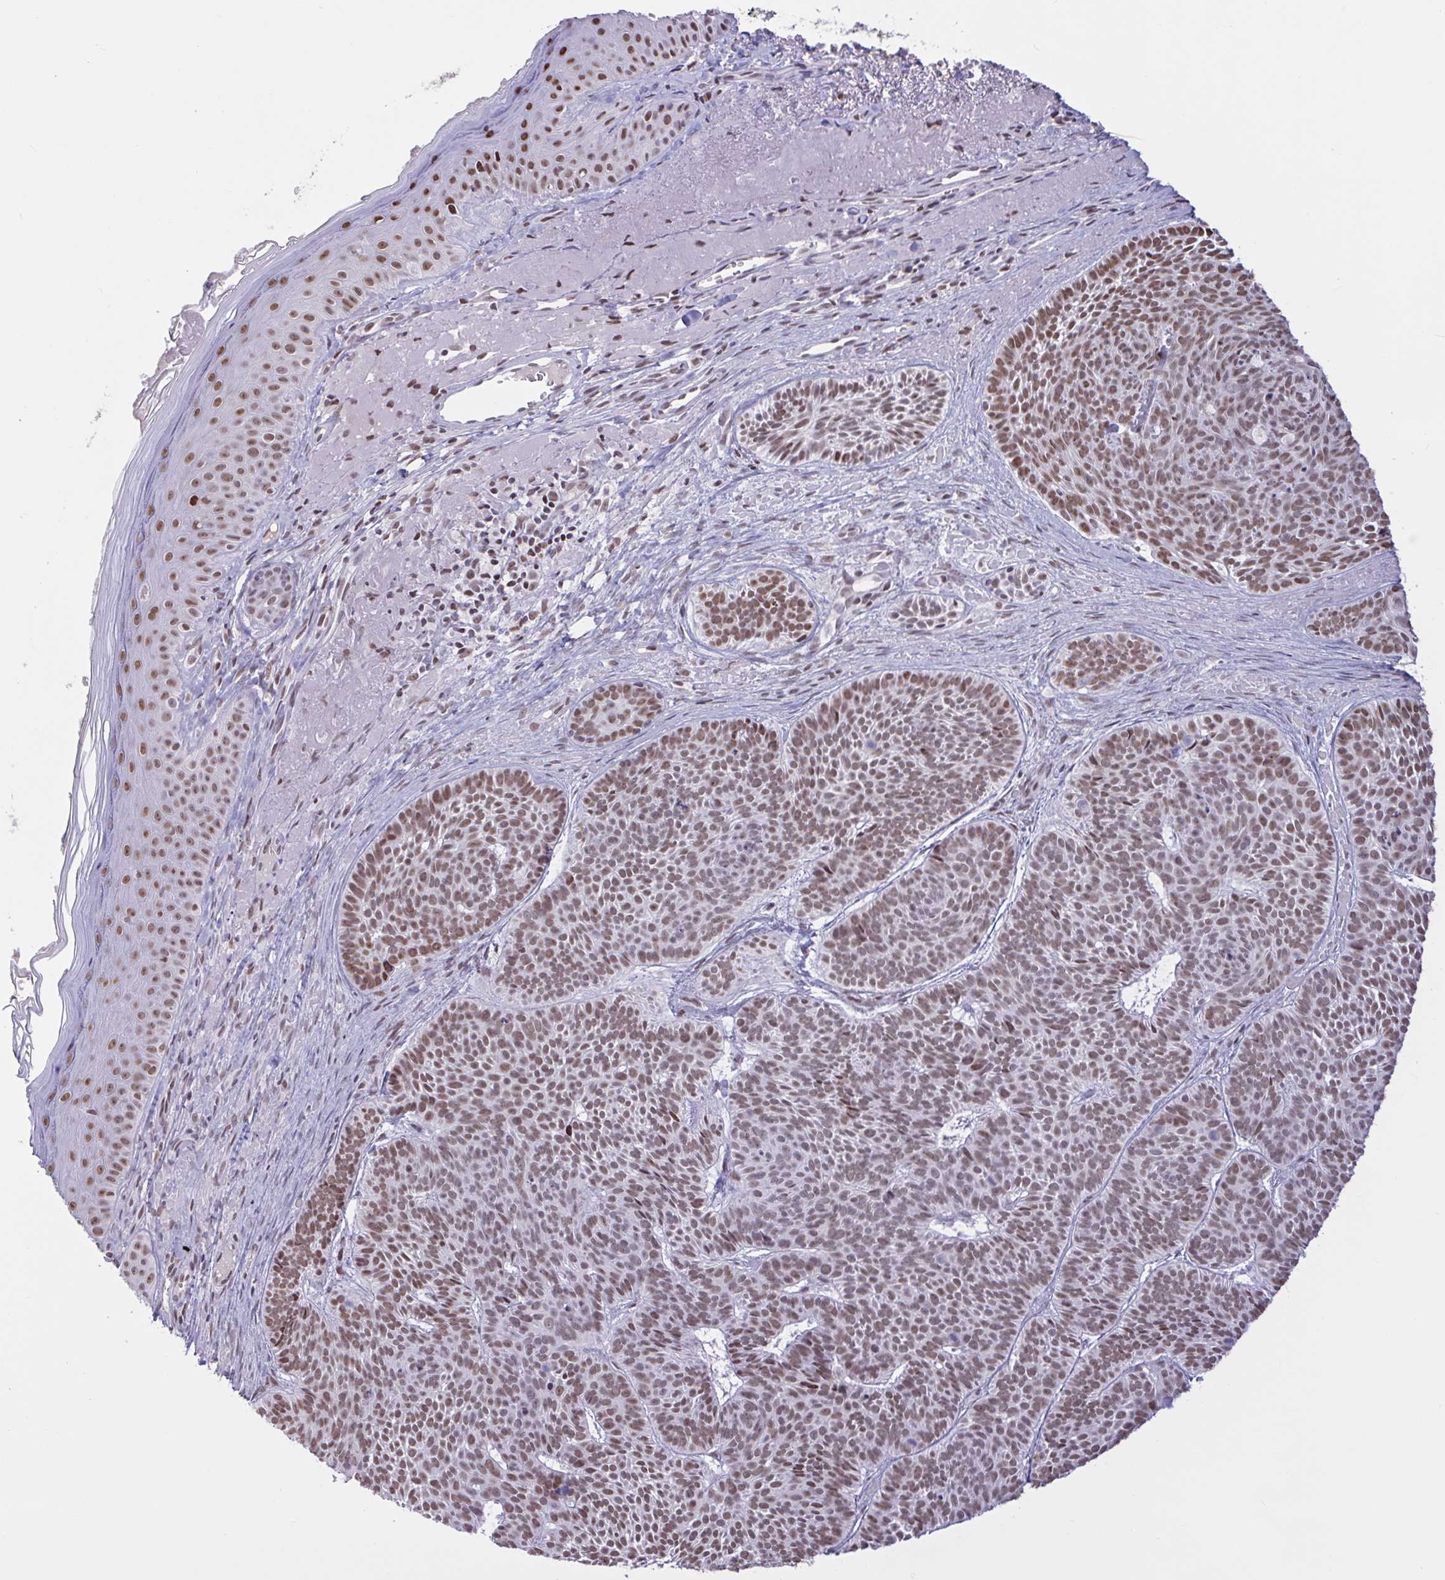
{"staining": {"intensity": "moderate", "quantity": ">75%", "location": "nuclear"}, "tissue": "skin cancer", "cell_type": "Tumor cells", "image_type": "cancer", "snomed": [{"axis": "morphology", "description": "Basal cell carcinoma"}, {"axis": "topography", "description": "Skin"}], "caption": "Human skin cancer (basal cell carcinoma) stained for a protein (brown) shows moderate nuclear positive staining in approximately >75% of tumor cells.", "gene": "CBFA2T2", "patient": {"sex": "male", "age": 81}}